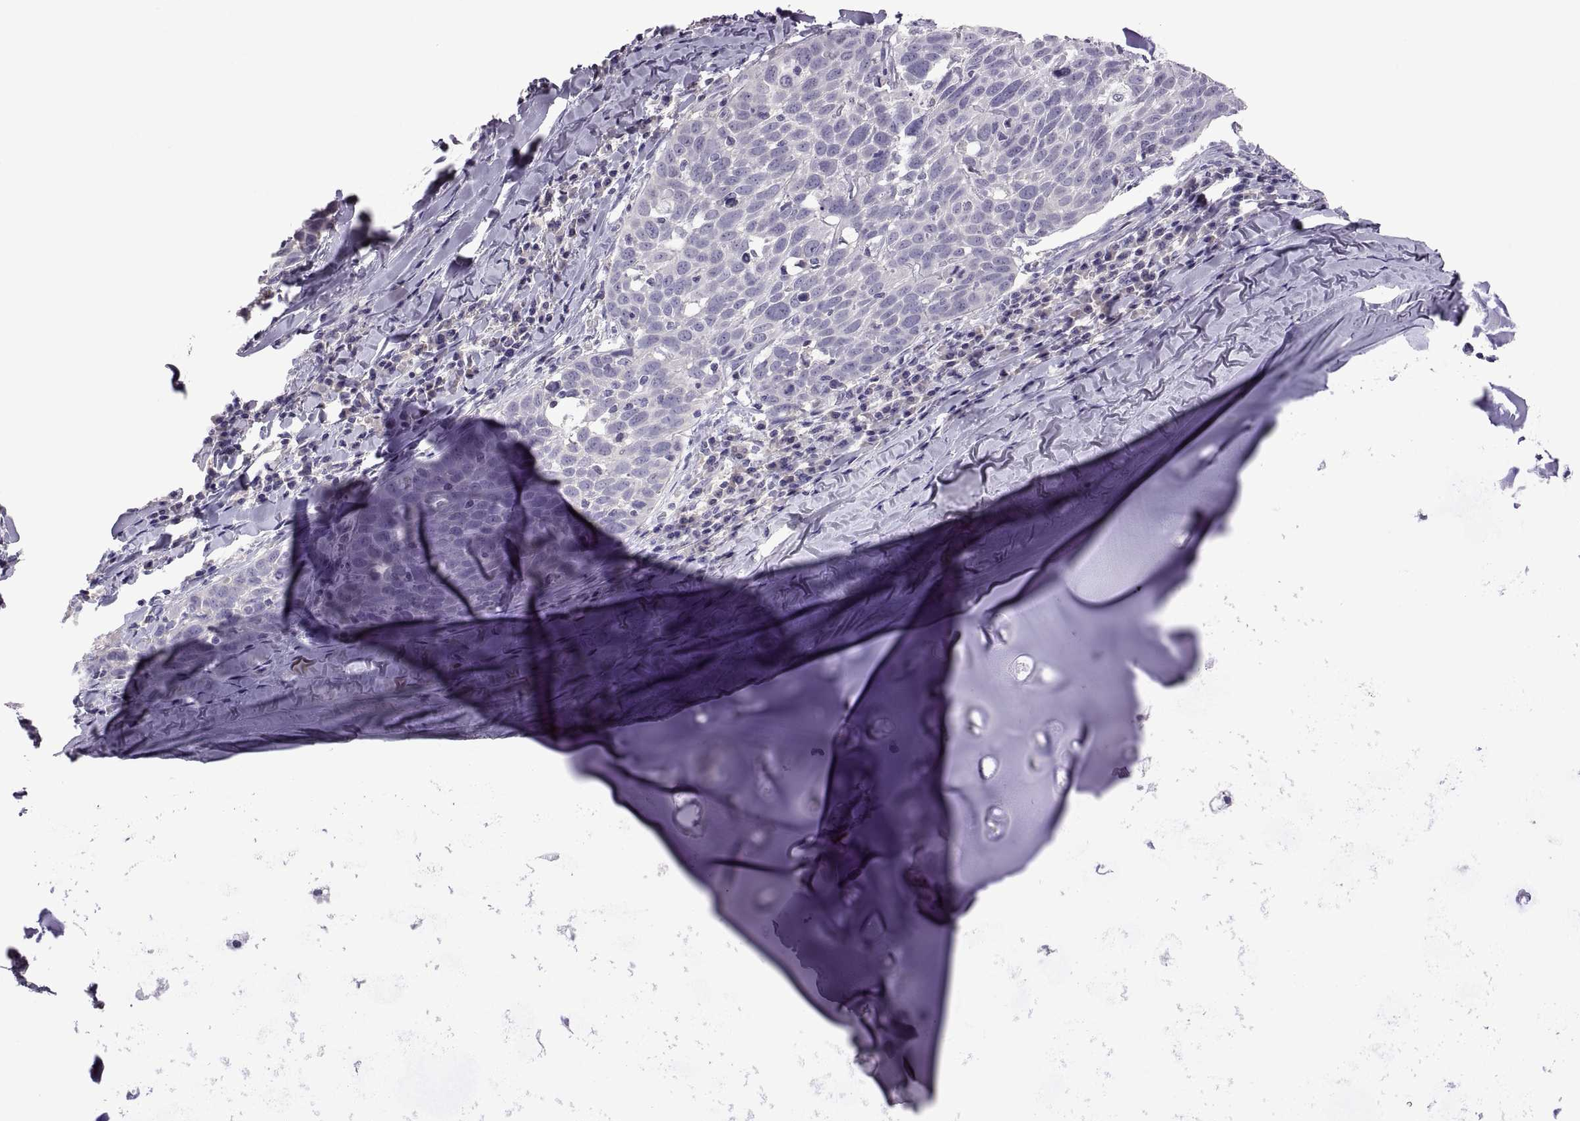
{"staining": {"intensity": "negative", "quantity": "none", "location": "none"}, "tissue": "lung cancer", "cell_type": "Tumor cells", "image_type": "cancer", "snomed": [{"axis": "morphology", "description": "Squamous cell carcinoma, NOS"}, {"axis": "topography", "description": "Lung"}], "caption": "DAB (3,3'-diaminobenzidine) immunohistochemical staining of human lung cancer (squamous cell carcinoma) reveals no significant expression in tumor cells. (DAB immunohistochemistry, high magnification).", "gene": "TBX19", "patient": {"sex": "male", "age": 57}}